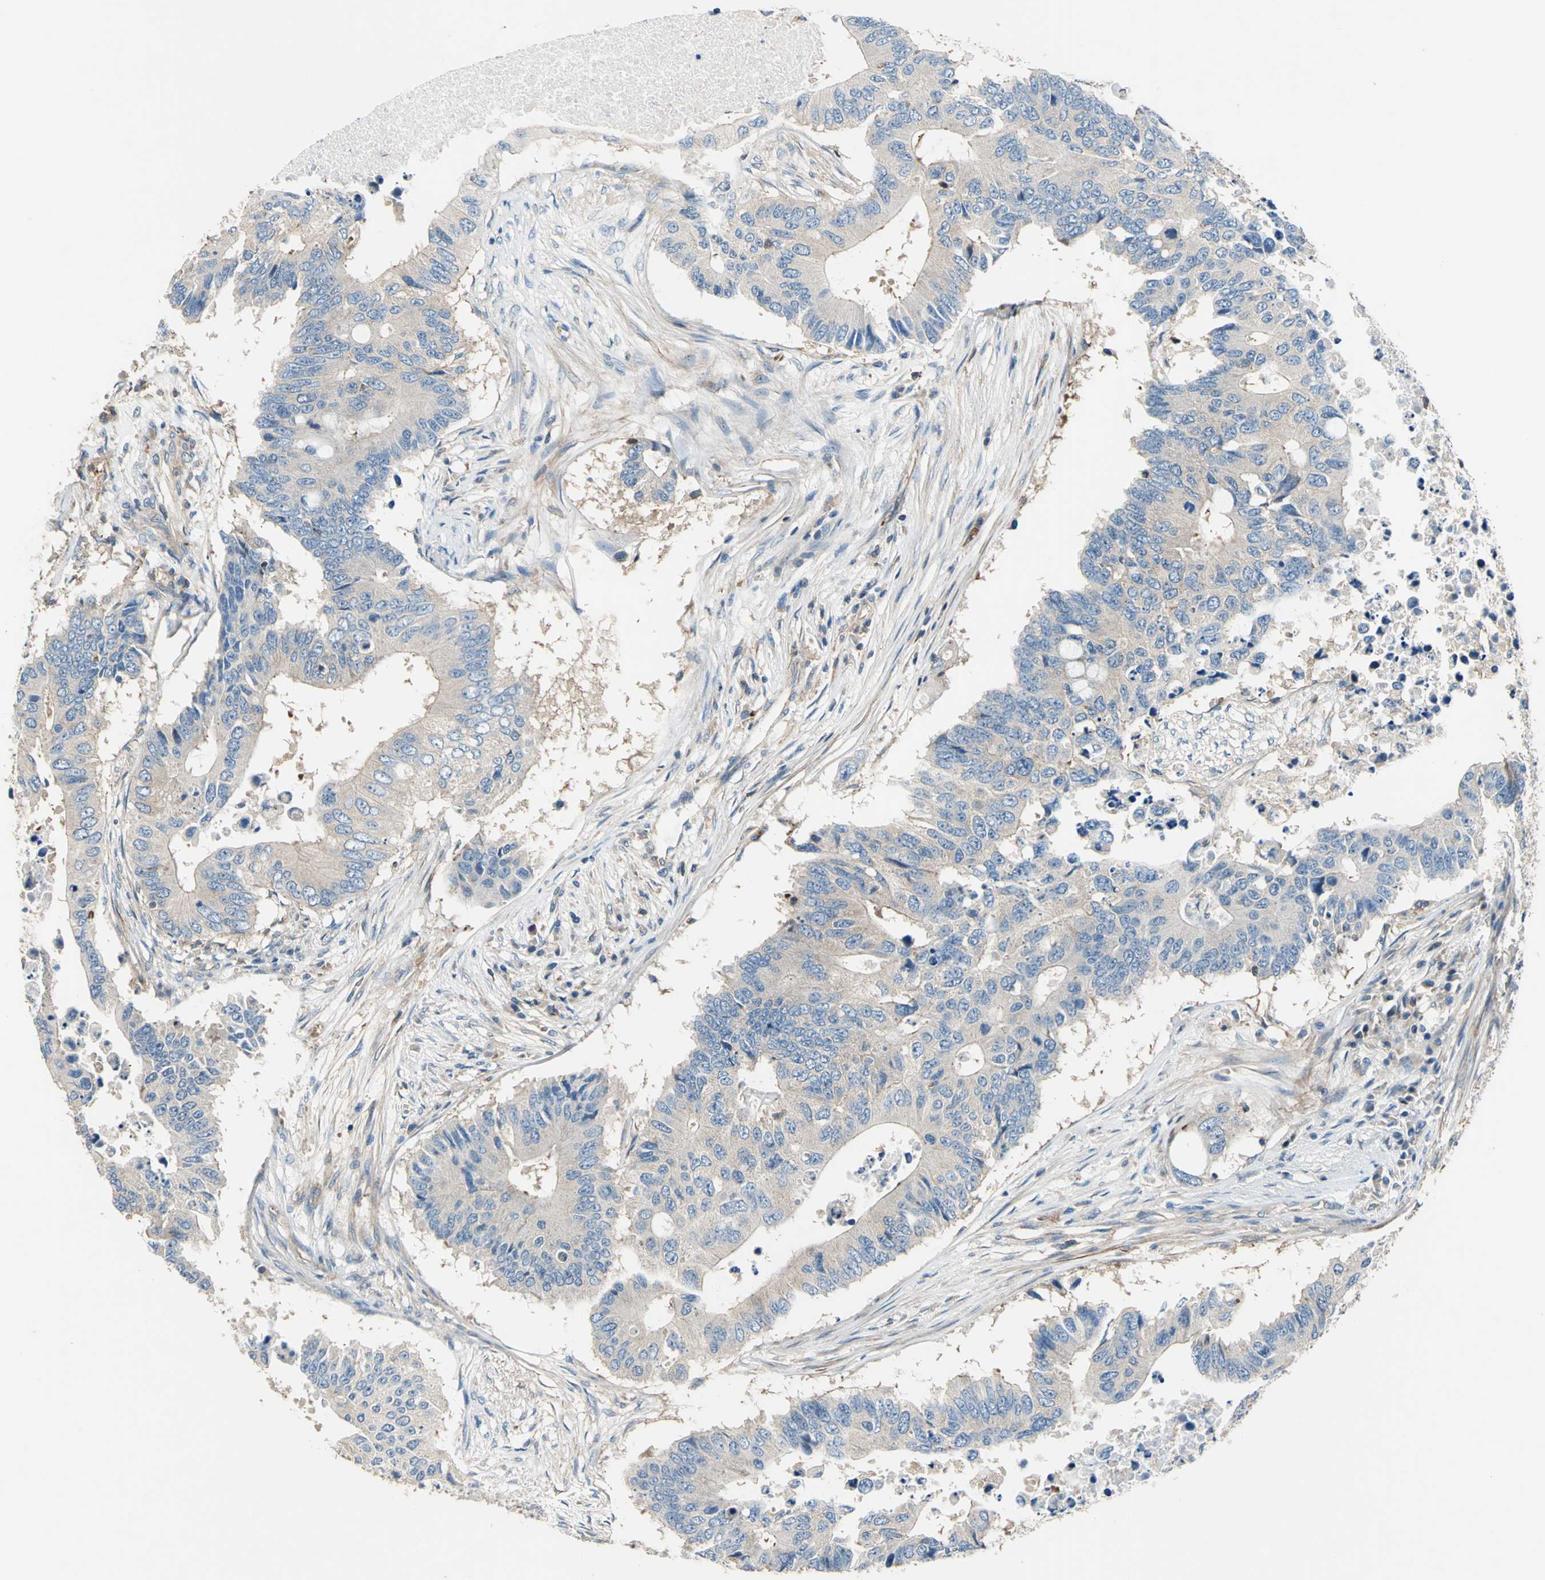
{"staining": {"intensity": "weak", "quantity": "<25%", "location": "cytoplasmic/membranous"}, "tissue": "colorectal cancer", "cell_type": "Tumor cells", "image_type": "cancer", "snomed": [{"axis": "morphology", "description": "Adenocarcinoma, NOS"}, {"axis": "topography", "description": "Colon"}], "caption": "There is no significant positivity in tumor cells of colorectal cancer.", "gene": "DDX3Y", "patient": {"sex": "male", "age": 71}}